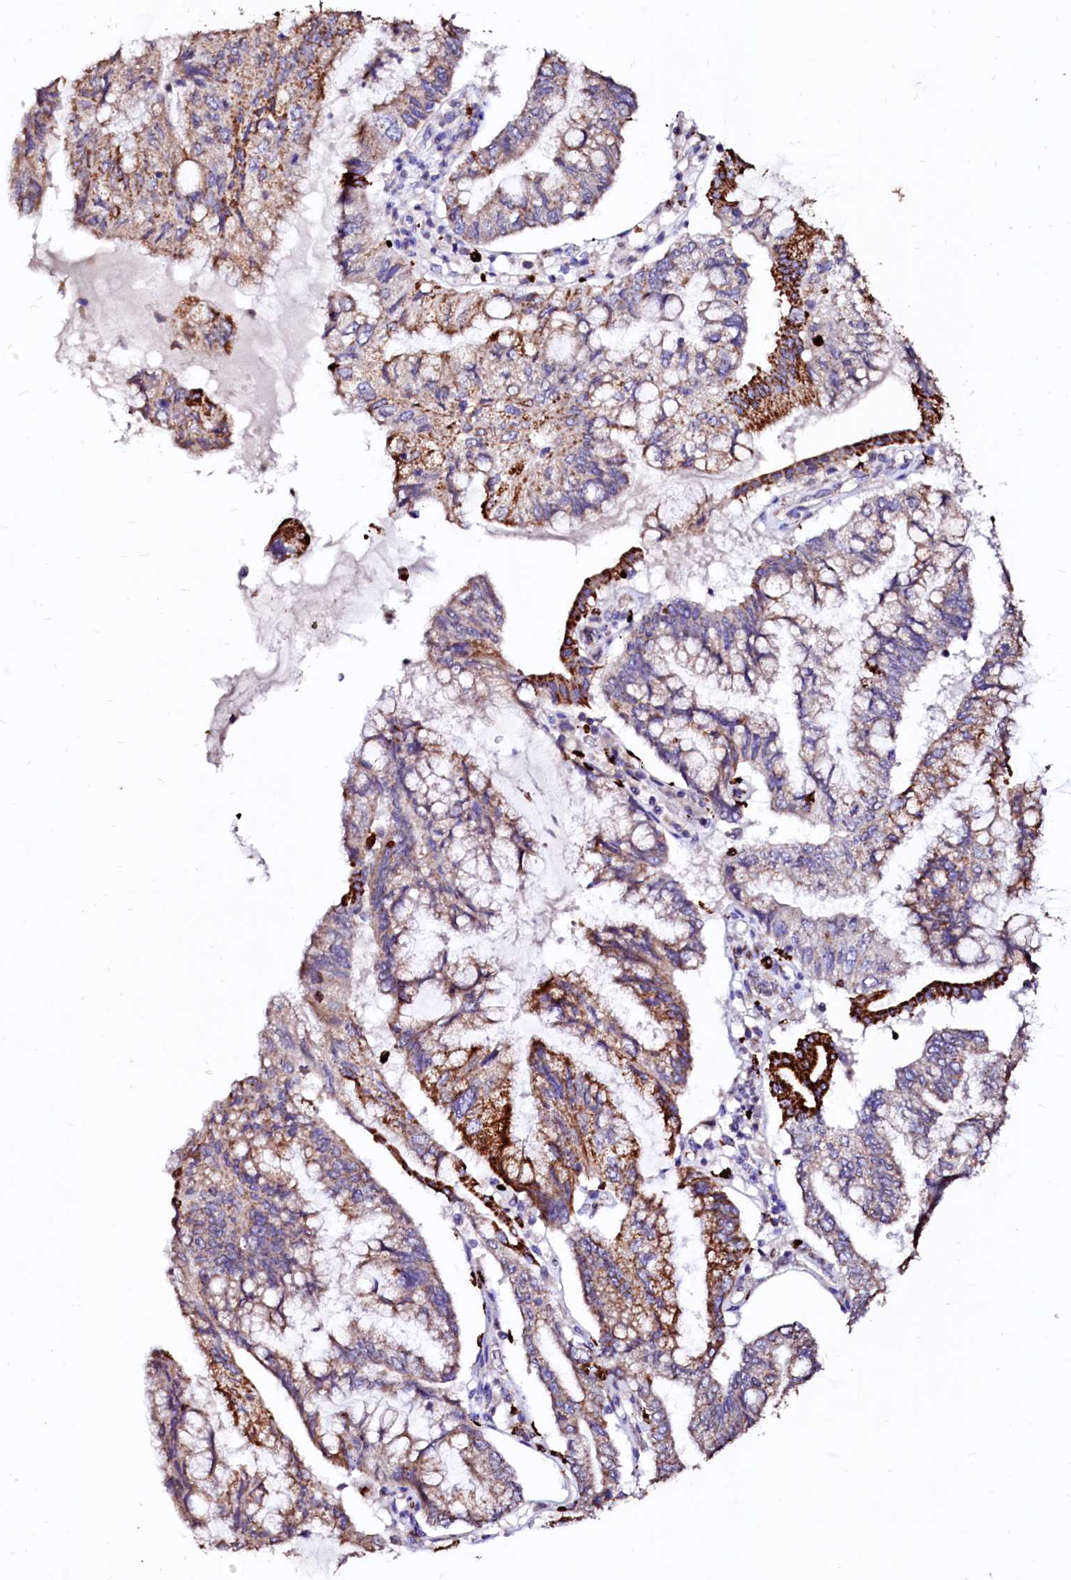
{"staining": {"intensity": "strong", "quantity": ">75%", "location": "cytoplasmic/membranous"}, "tissue": "pancreatic cancer", "cell_type": "Tumor cells", "image_type": "cancer", "snomed": [{"axis": "morphology", "description": "Adenocarcinoma, NOS"}, {"axis": "topography", "description": "Pancreas"}], "caption": "A brown stain shows strong cytoplasmic/membranous positivity of a protein in human pancreatic cancer (adenocarcinoma) tumor cells. (IHC, brightfield microscopy, high magnification).", "gene": "MAOB", "patient": {"sex": "female", "age": 73}}